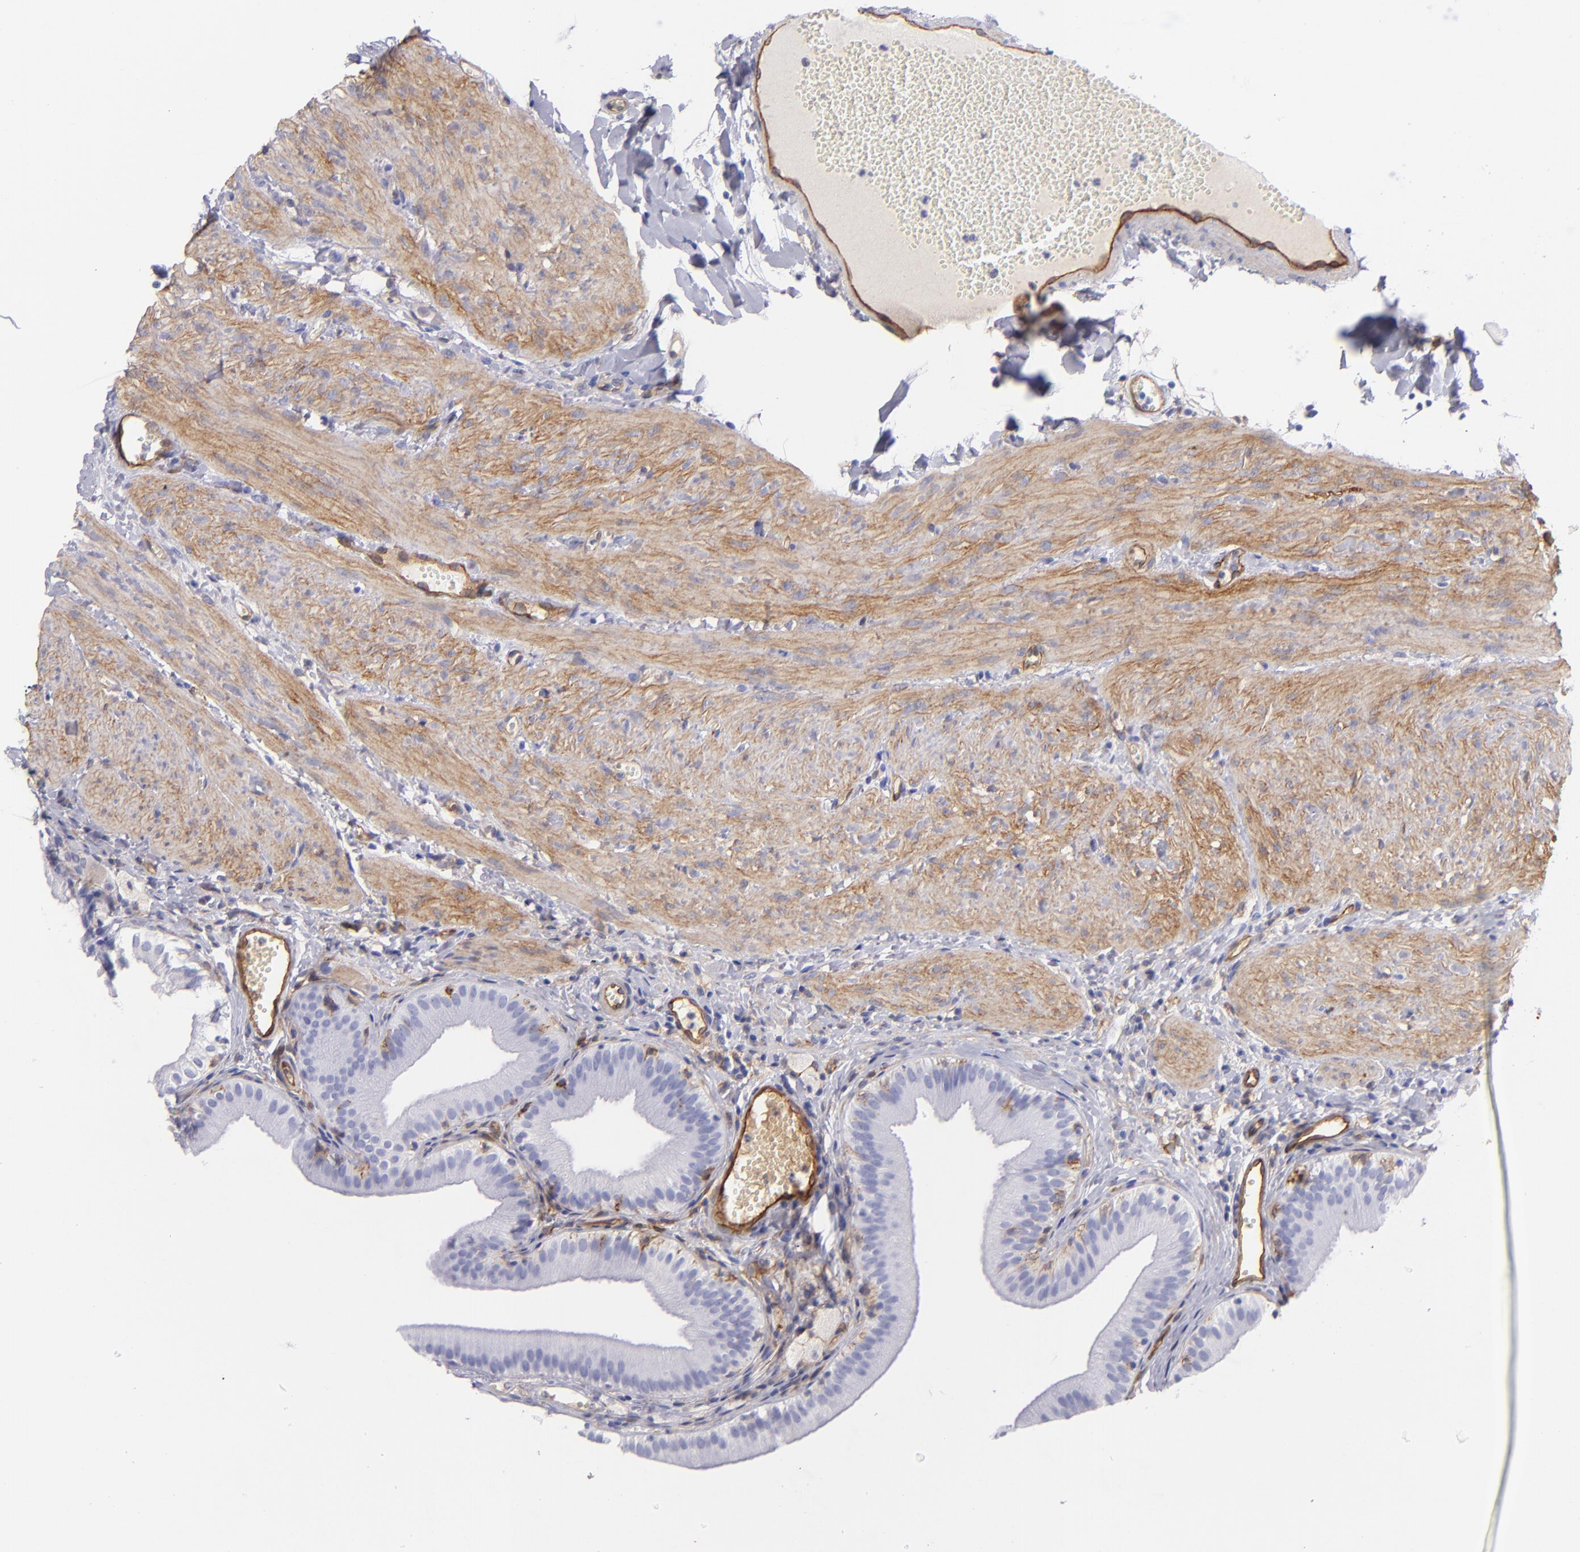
{"staining": {"intensity": "negative", "quantity": "none", "location": "none"}, "tissue": "gallbladder", "cell_type": "Glandular cells", "image_type": "normal", "snomed": [{"axis": "morphology", "description": "Normal tissue, NOS"}, {"axis": "topography", "description": "Gallbladder"}], "caption": "The photomicrograph exhibits no significant staining in glandular cells of gallbladder. (Brightfield microscopy of DAB IHC at high magnification).", "gene": "ENTPD1", "patient": {"sex": "female", "age": 24}}